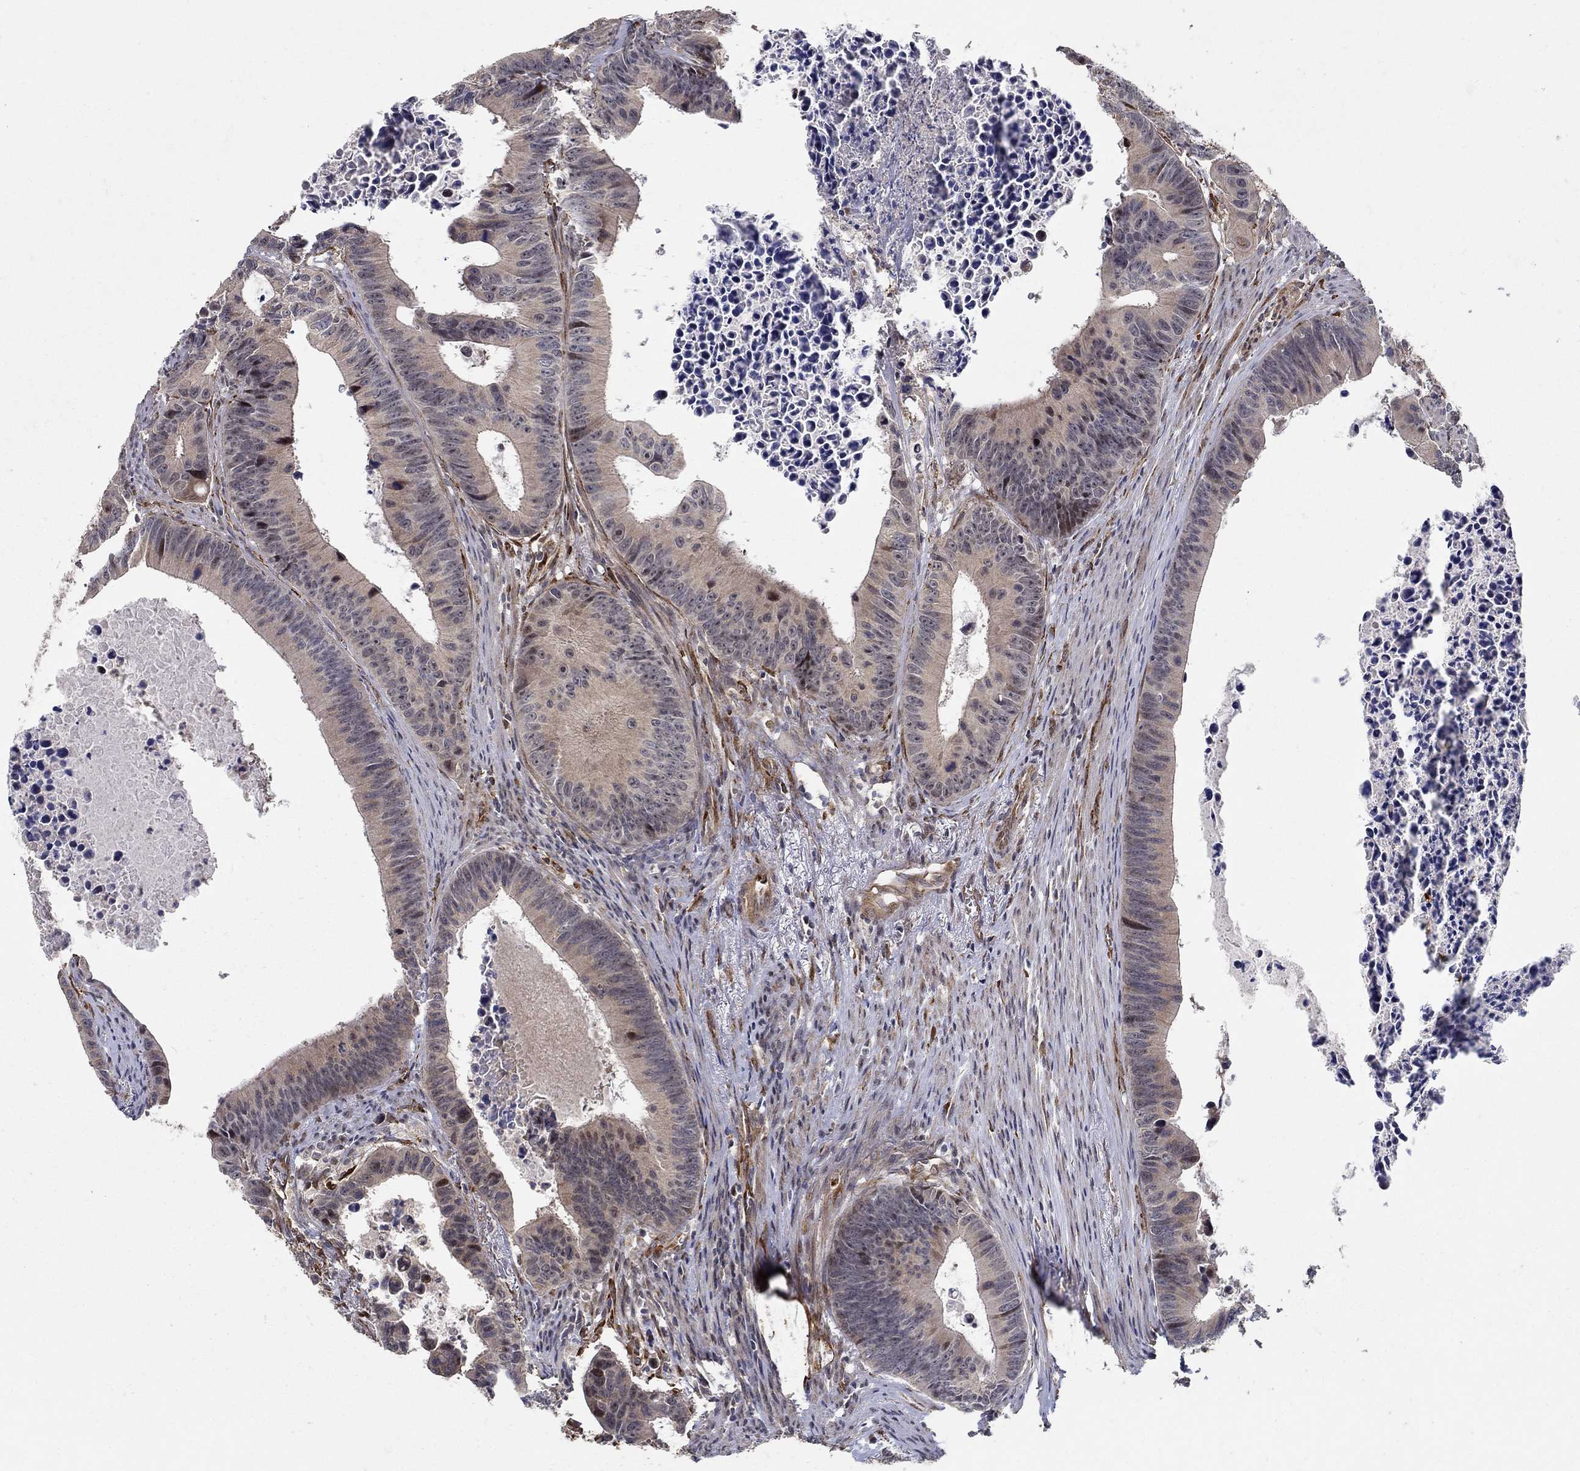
{"staining": {"intensity": "weak", "quantity": "25%-75%", "location": "cytoplasmic/membranous"}, "tissue": "colorectal cancer", "cell_type": "Tumor cells", "image_type": "cancer", "snomed": [{"axis": "morphology", "description": "Adenocarcinoma, NOS"}, {"axis": "topography", "description": "Colon"}], "caption": "High-power microscopy captured an immunohistochemistry (IHC) image of colorectal cancer, revealing weak cytoplasmic/membranous positivity in about 25%-75% of tumor cells. The staining was performed using DAB (3,3'-diaminobenzidine) to visualize the protein expression in brown, while the nuclei were stained in blue with hematoxylin (Magnification: 20x).", "gene": "ZNF594", "patient": {"sex": "female", "age": 87}}